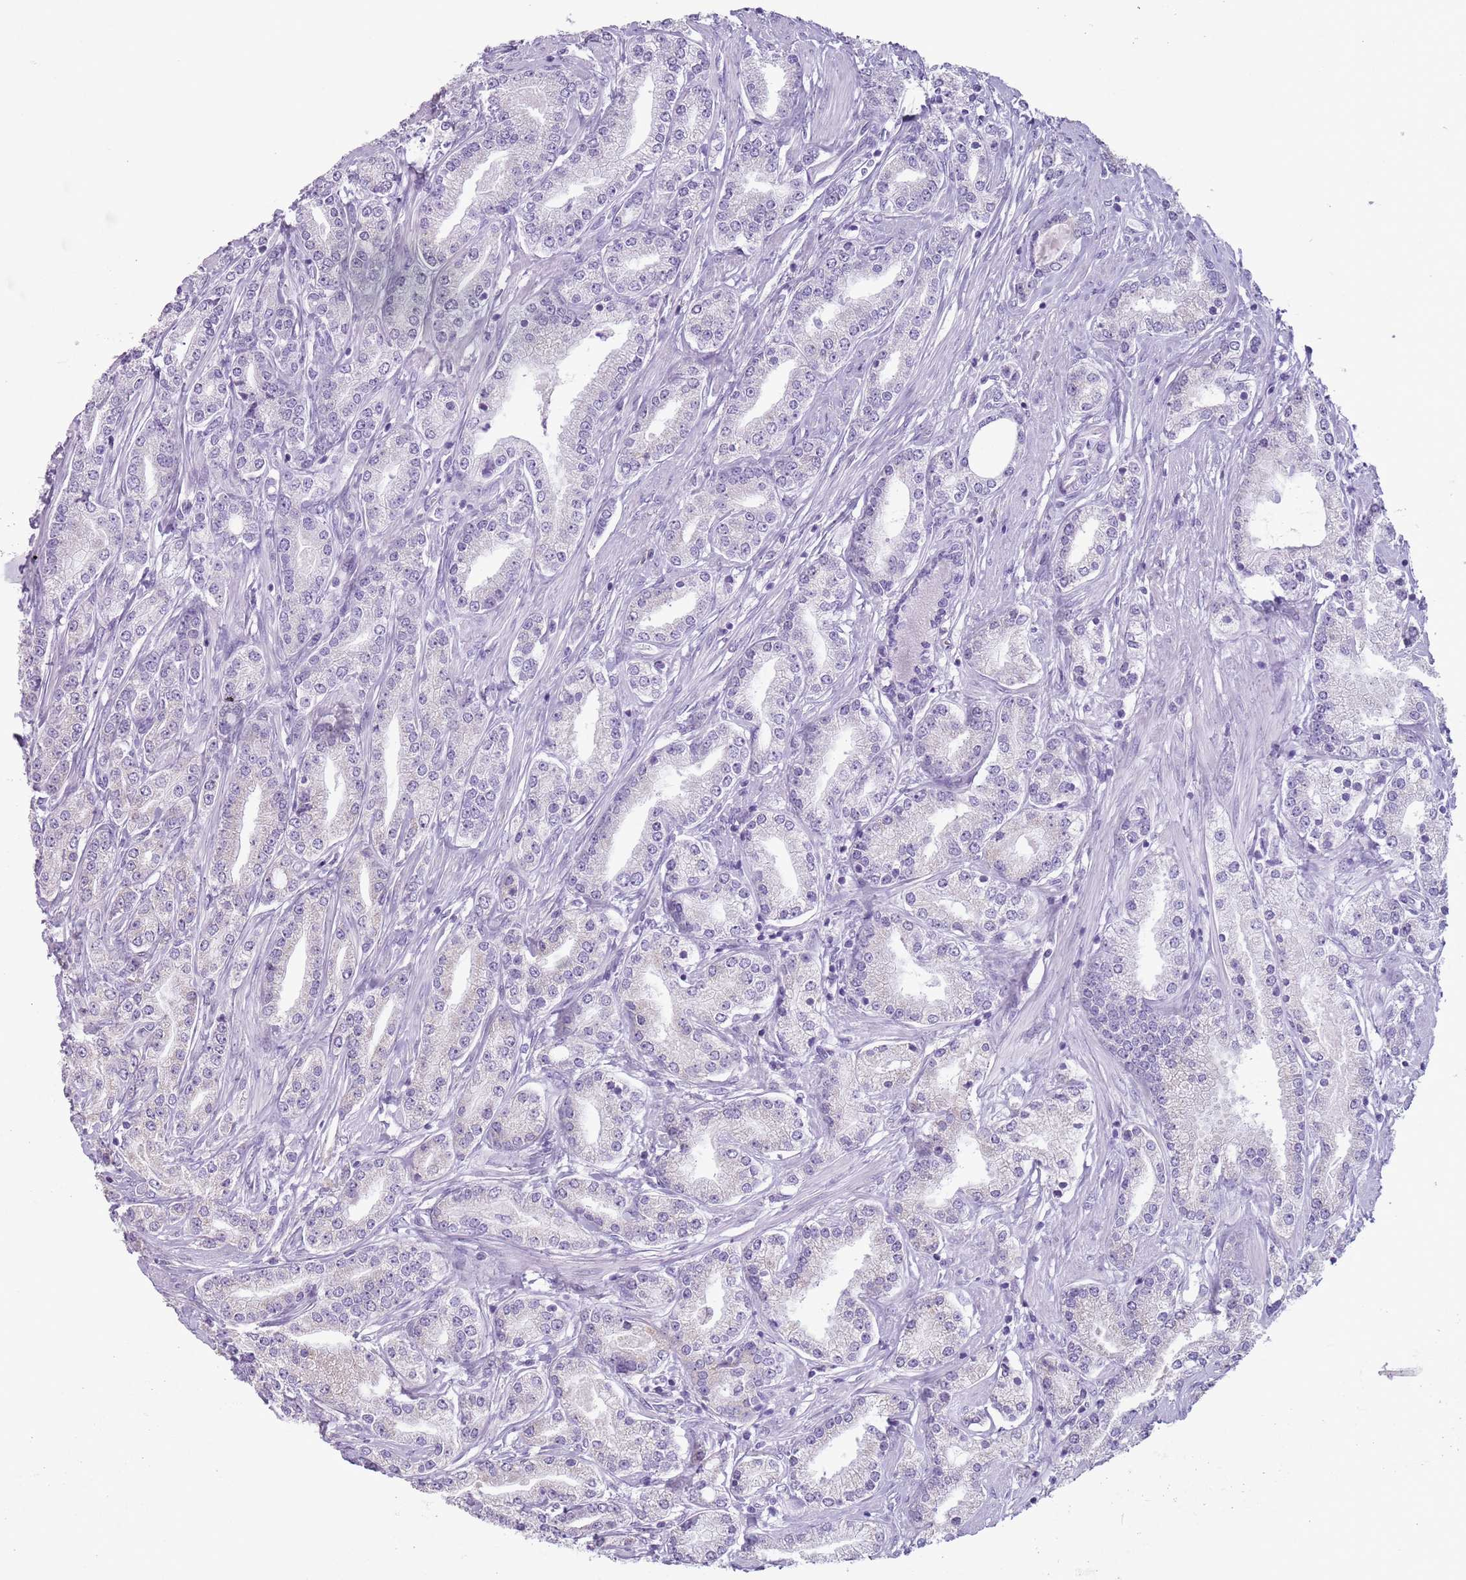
{"staining": {"intensity": "negative", "quantity": "none", "location": "none"}, "tissue": "prostate cancer", "cell_type": "Tumor cells", "image_type": "cancer", "snomed": [{"axis": "morphology", "description": "Adenocarcinoma, High grade"}, {"axis": "topography", "description": "Prostate"}], "caption": "Tumor cells are negative for protein expression in human prostate high-grade adenocarcinoma. Brightfield microscopy of IHC stained with DAB (3,3'-diaminobenzidine) (brown) and hematoxylin (blue), captured at high magnification.", "gene": "HYOU1", "patient": {"sex": "male", "age": 66}}